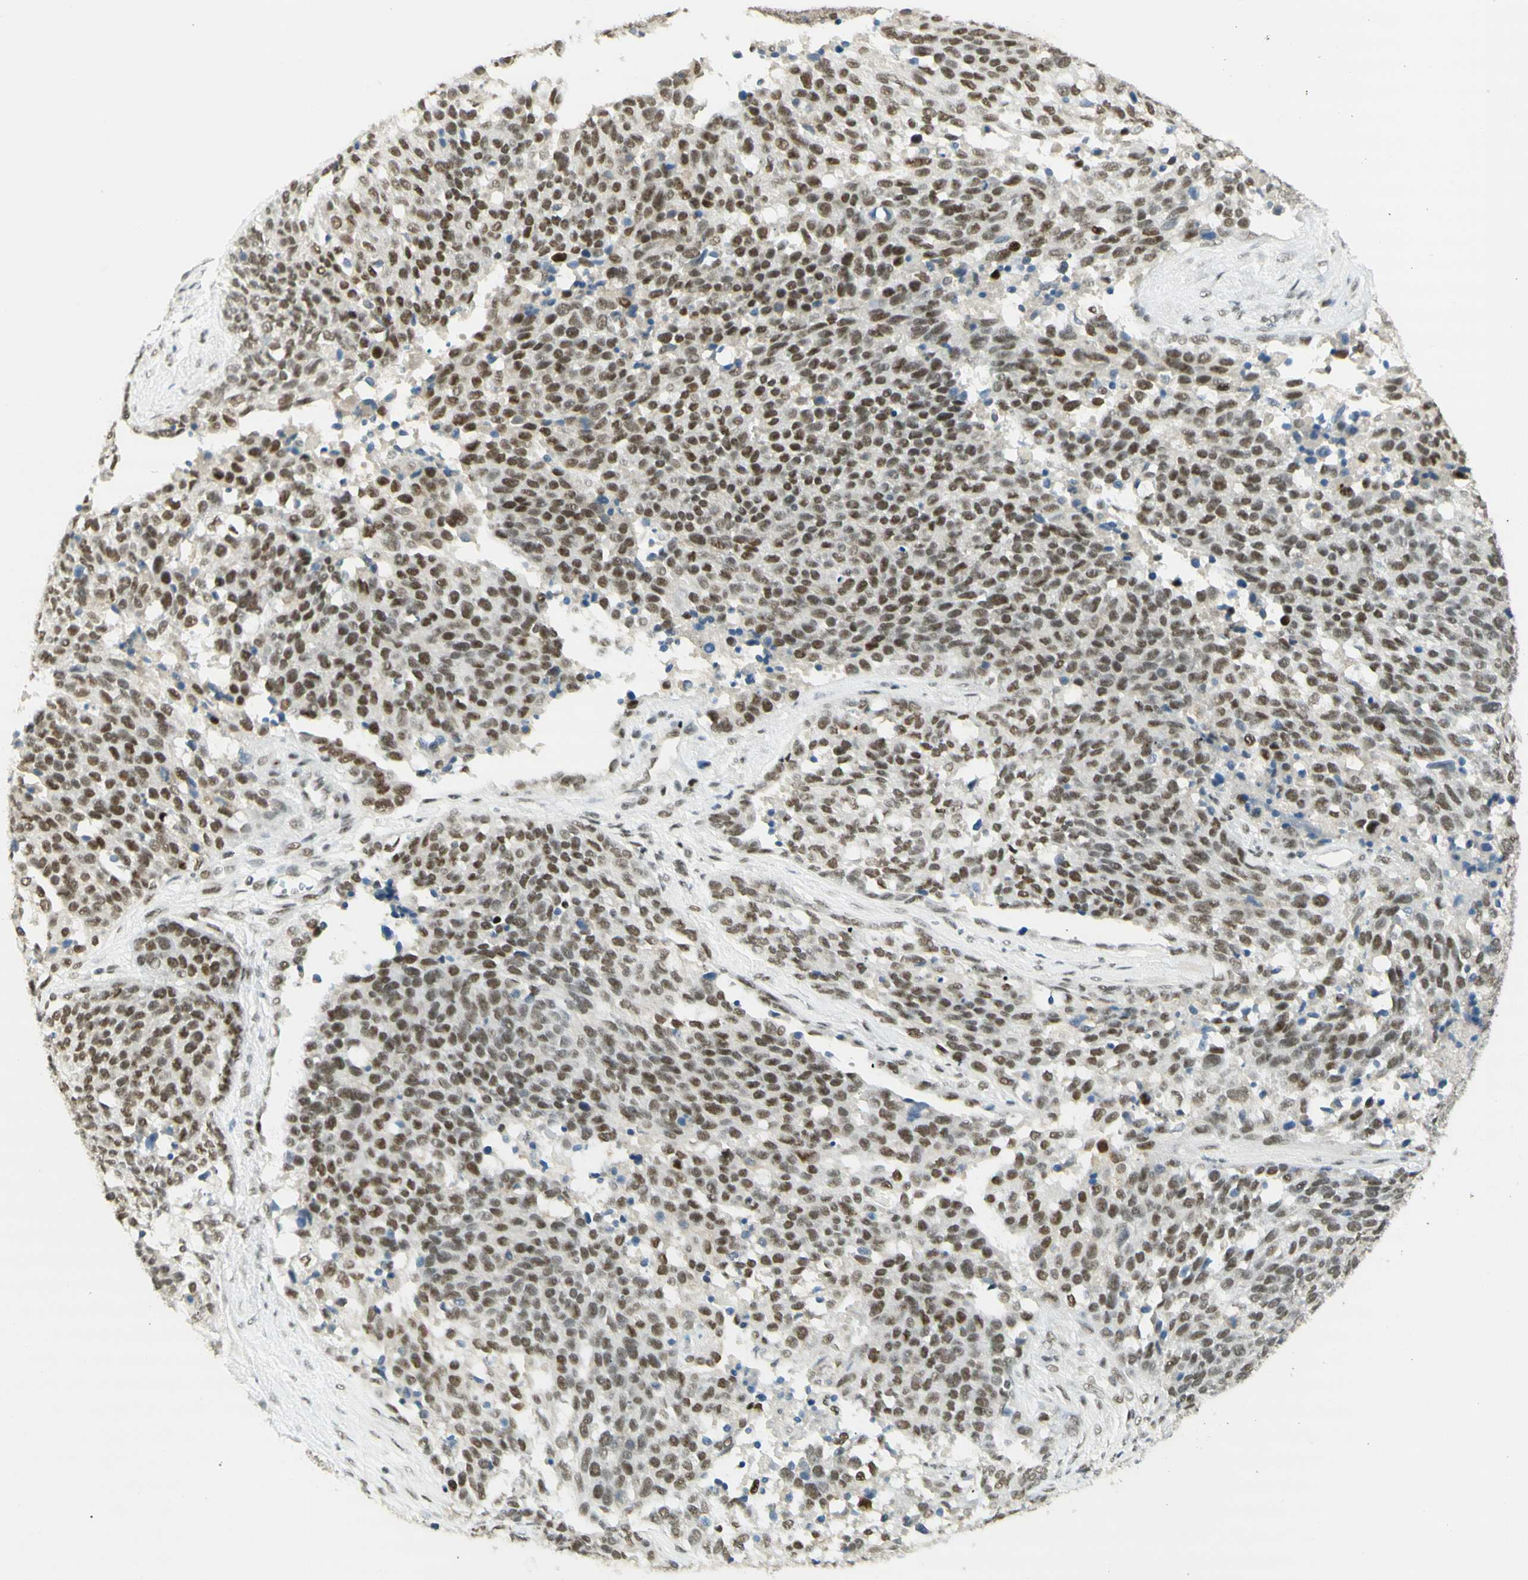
{"staining": {"intensity": "moderate", "quantity": ">75%", "location": "nuclear"}, "tissue": "ovarian cancer", "cell_type": "Tumor cells", "image_type": "cancer", "snomed": [{"axis": "morphology", "description": "Cystadenocarcinoma, serous, NOS"}, {"axis": "topography", "description": "Ovary"}], "caption": "Ovarian cancer stained with IHC displays moderate nuclear expression in approximately >75% of tumor cells.", "gene": "PMS2", "patient": {"sex": "female", "age": 44}}